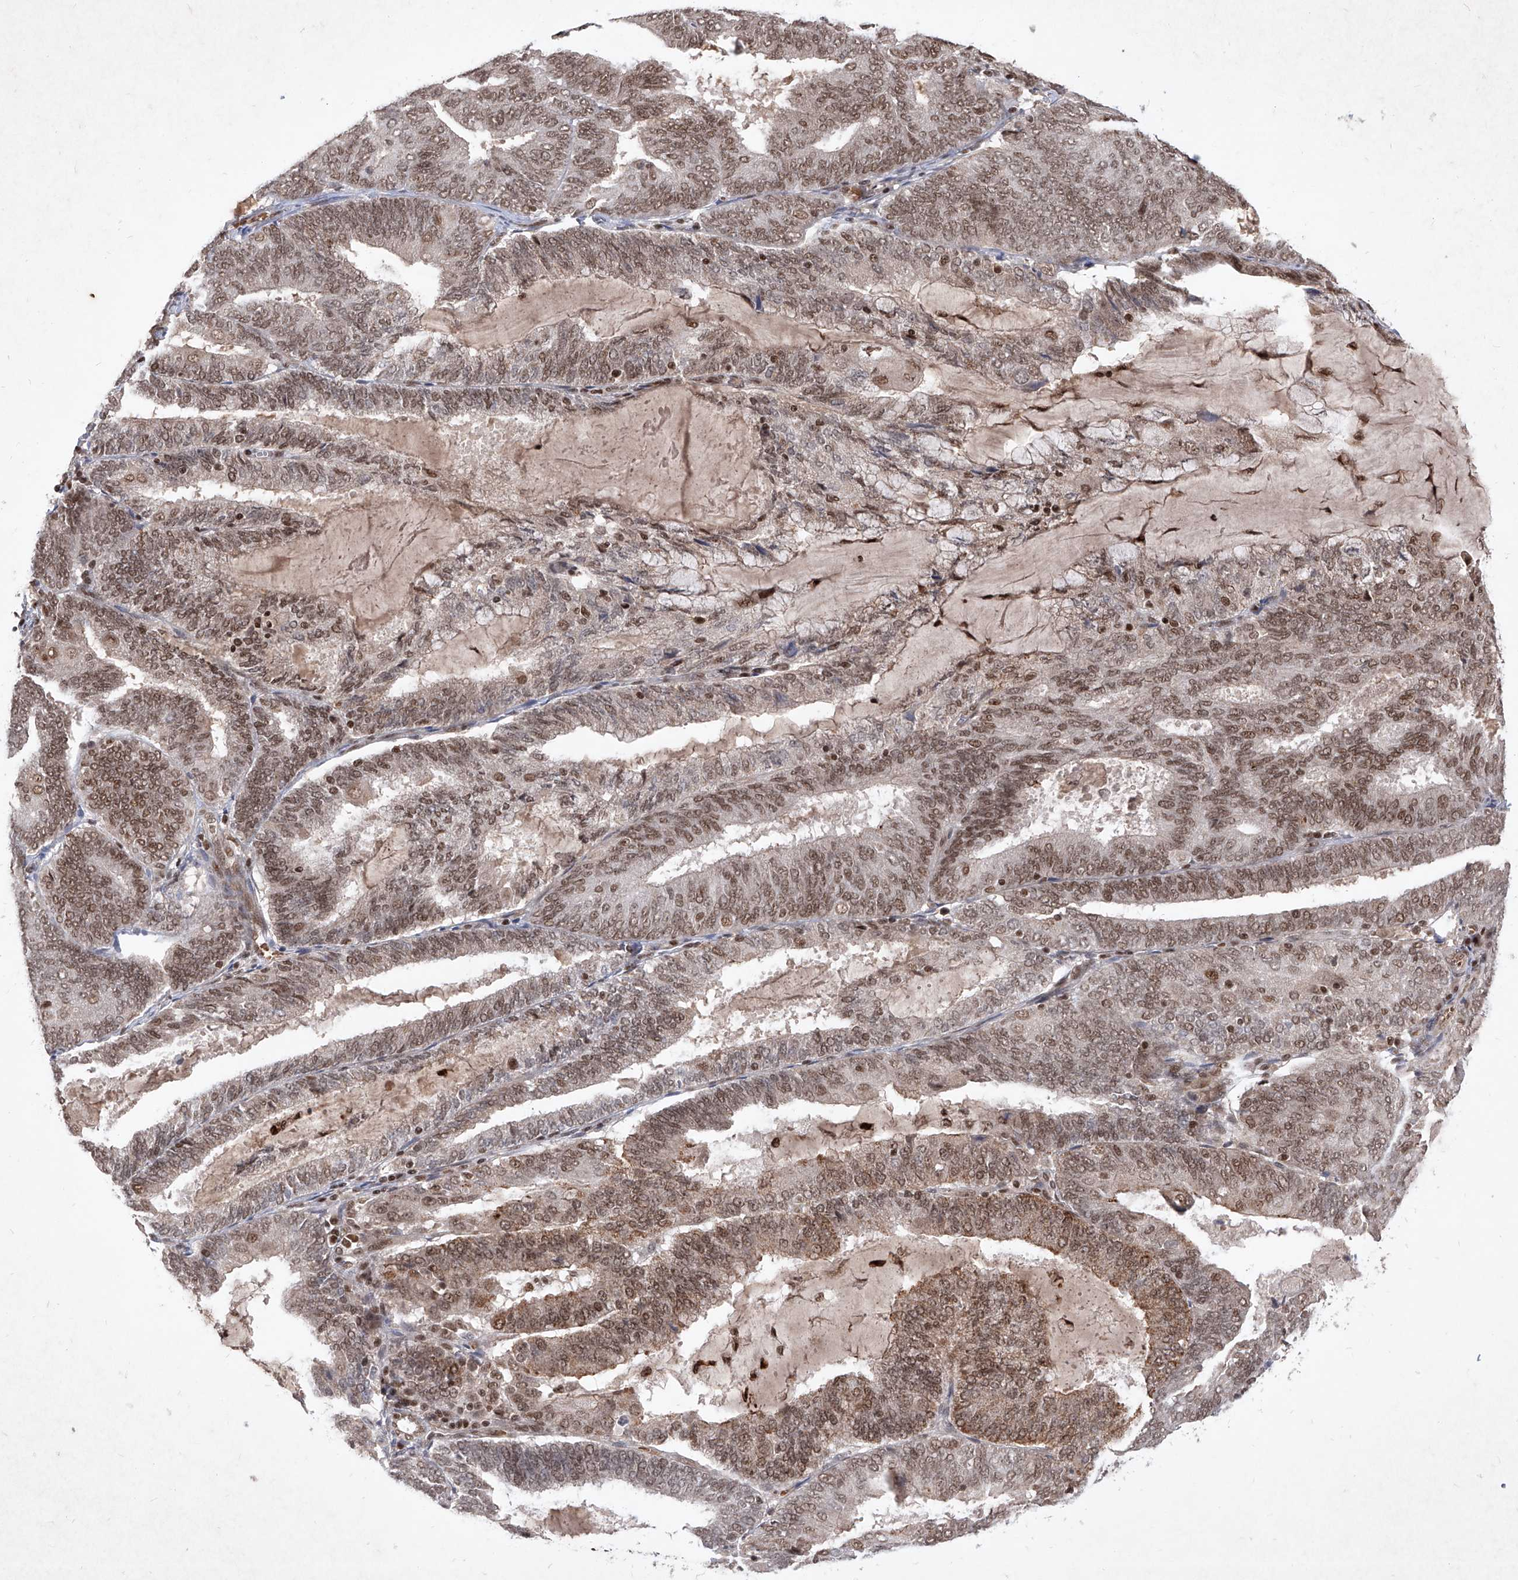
{"staining": {"intensity": "moderate", "quantity": ">75%", "location": "cytoplasmic/membranous,nuclear"}, "tissue": "endometrial cancer", "cell_type": "Tumor cells", "image_type": "cancer", "snomed": [{"axis": "morphology", "description": "Adenocarcinoma, NOS"}, {"axis": "topography", "description": "Endometrium"}], "caption": "The micrograph exhibits a brown stain indicating the presence of a protein in the cytoplasmic/membranous and nuclear of tumor cells in endometrial cancer.", "gene": "IRF2", "patient": {"sex": "female", "age": 81}}